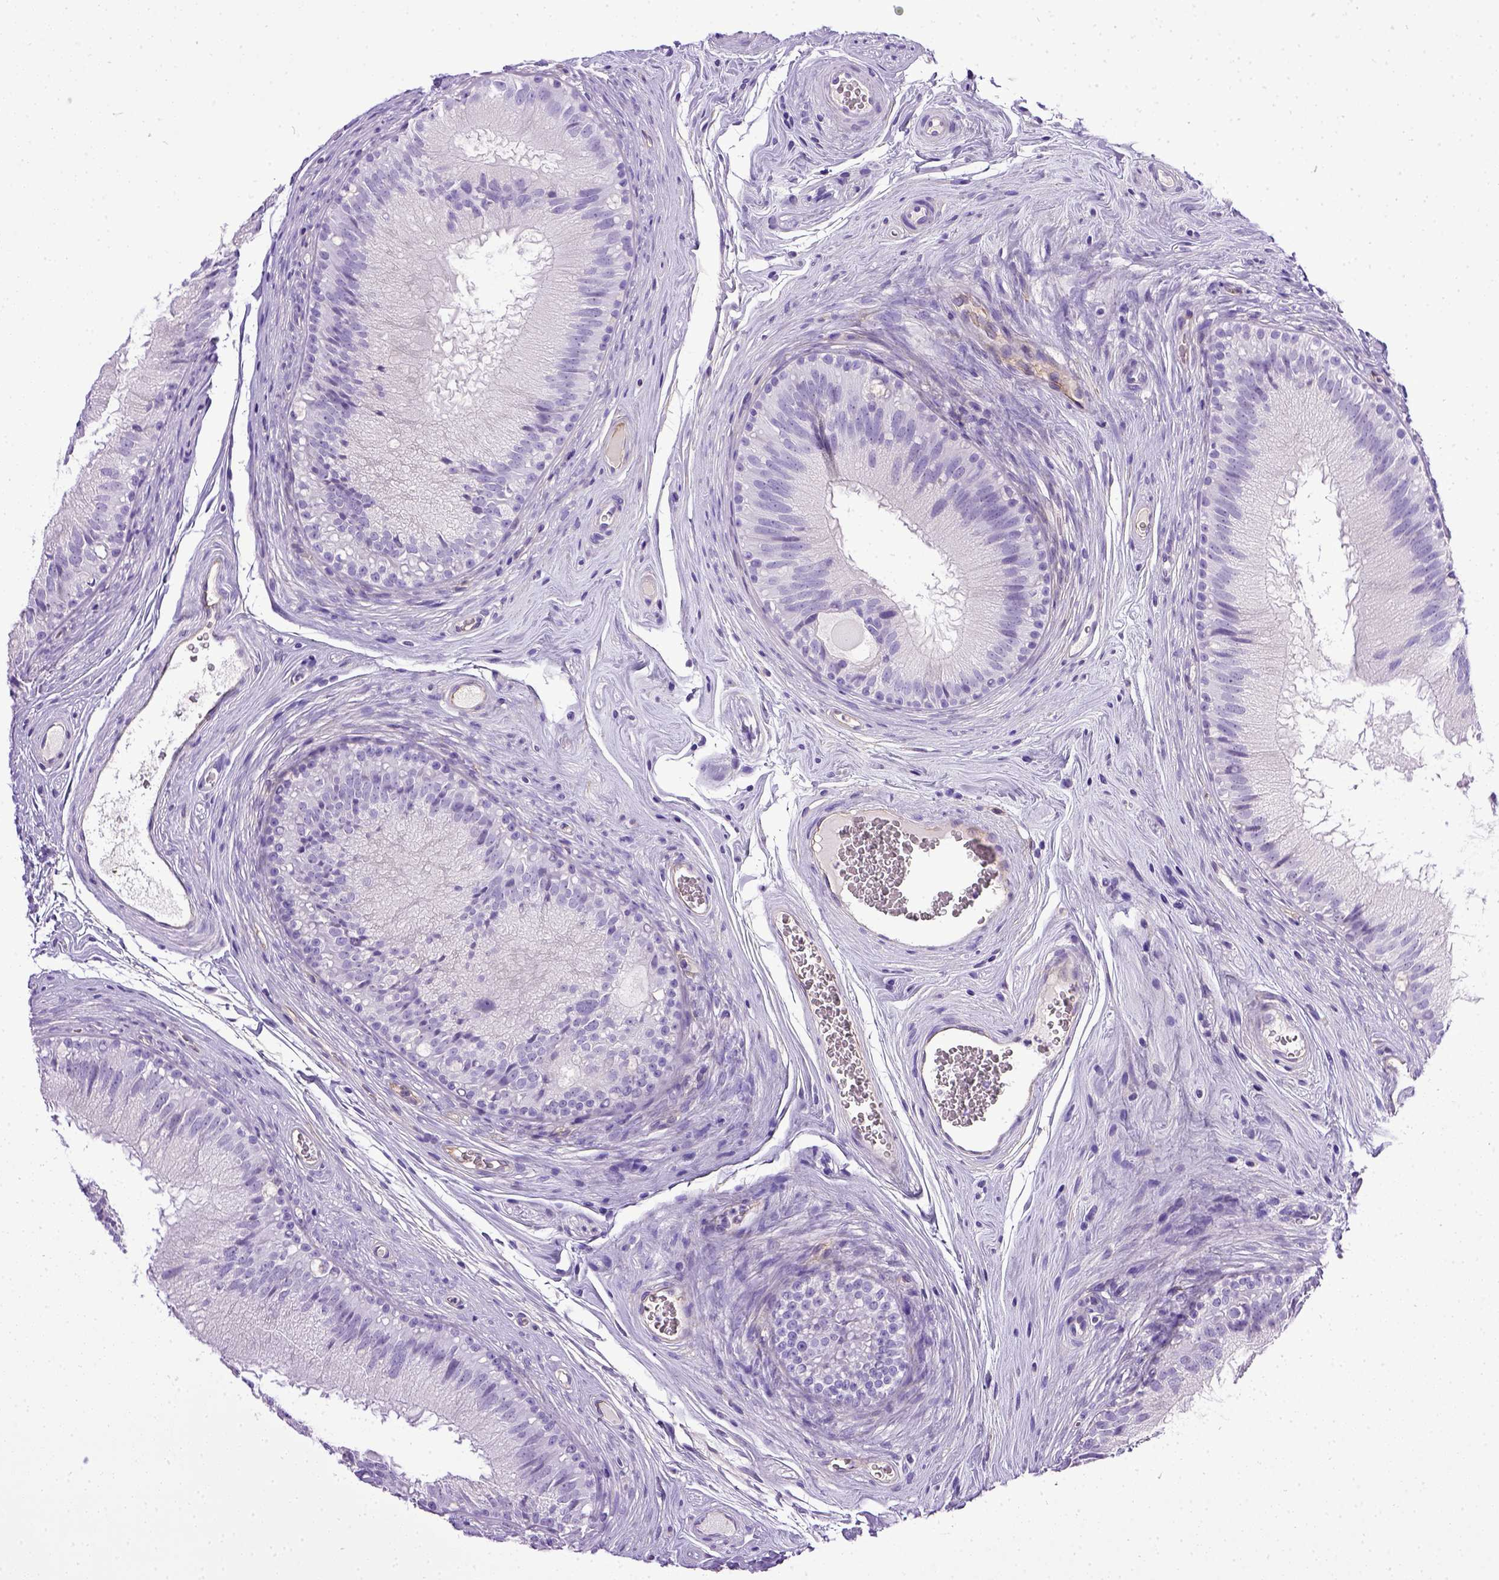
{"staining": {"intensity": "negative", "quantity": "none", "location": "none"}, "tissue": "epididymis", "cell_type": "Glandular cells", "image_type": "normal", "snomed": [{"axis": "morphology", "description": "Normal tissue, NOS"}, {"axis": "topography", "description": "Epididymis"}], "caption": "Glandular cells show no significant positivity in benign epididymis. (IHC, brightfield microscopy, high magnification).", "gene": "ENG", "patient": {"sex": "male", "age": 37}}